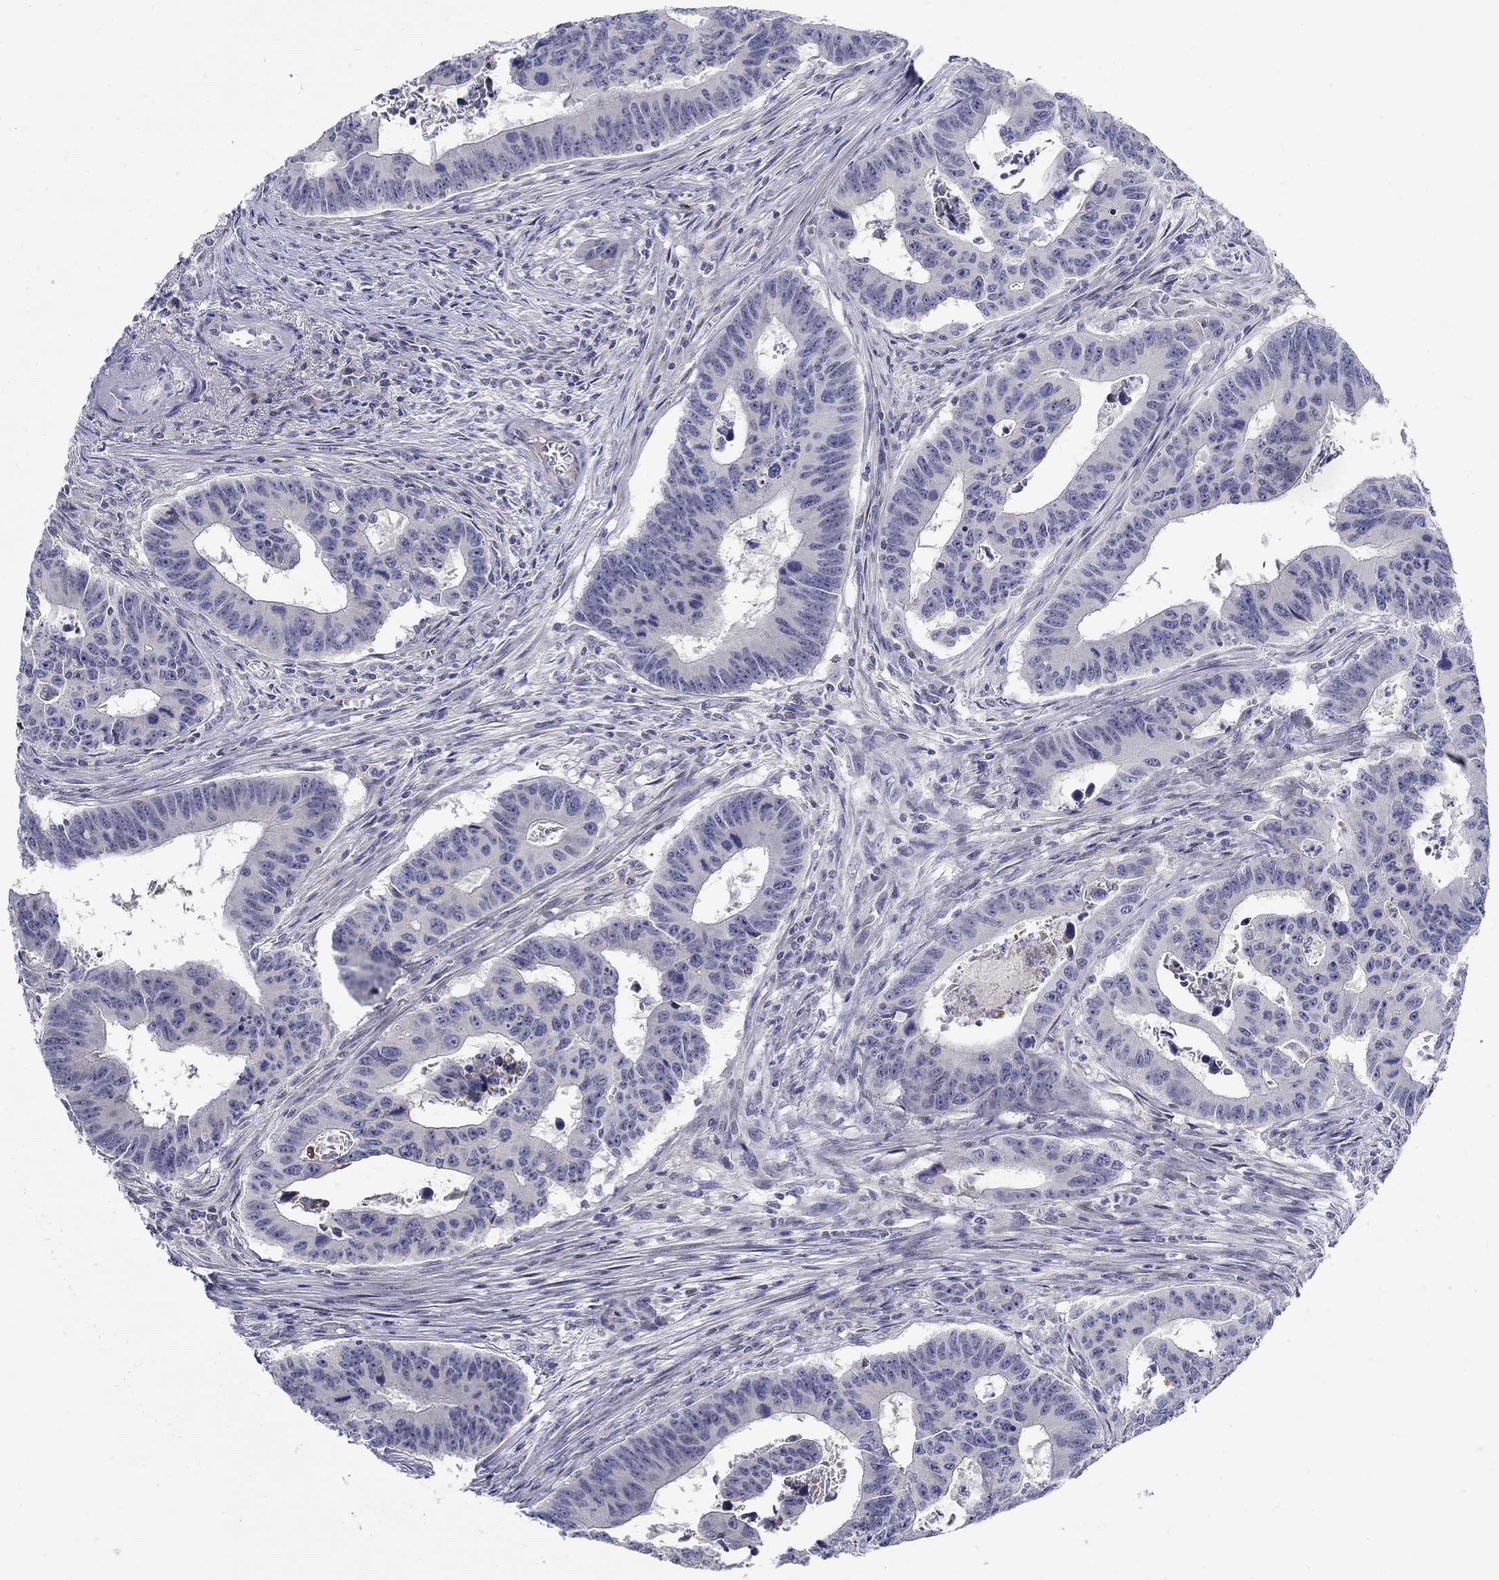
{"staining": {"intensity": "negative", "quantity": "none", "location": "none"}, "tissue": "colorectal cancer", "cell_type": "Tumor cells", "image_type": "cancer", "snomed": [{"axis": "morphology", "description": "Adenocarcinoma, NOS"}, {"axis": "topography", "description": "Appendix"}, {"axis": "topography", "description": "Colon"}, {"axis": "topography", "description": "Cecum"}, {"axis": "topography", "description": "Colon asc"}], "caption": "Tumor cells are negative for brown protein staining in colorectal cancer (adenocarcinoma).", "gene": "ANO7", "patient": {"sex": "female", "age": 85}}